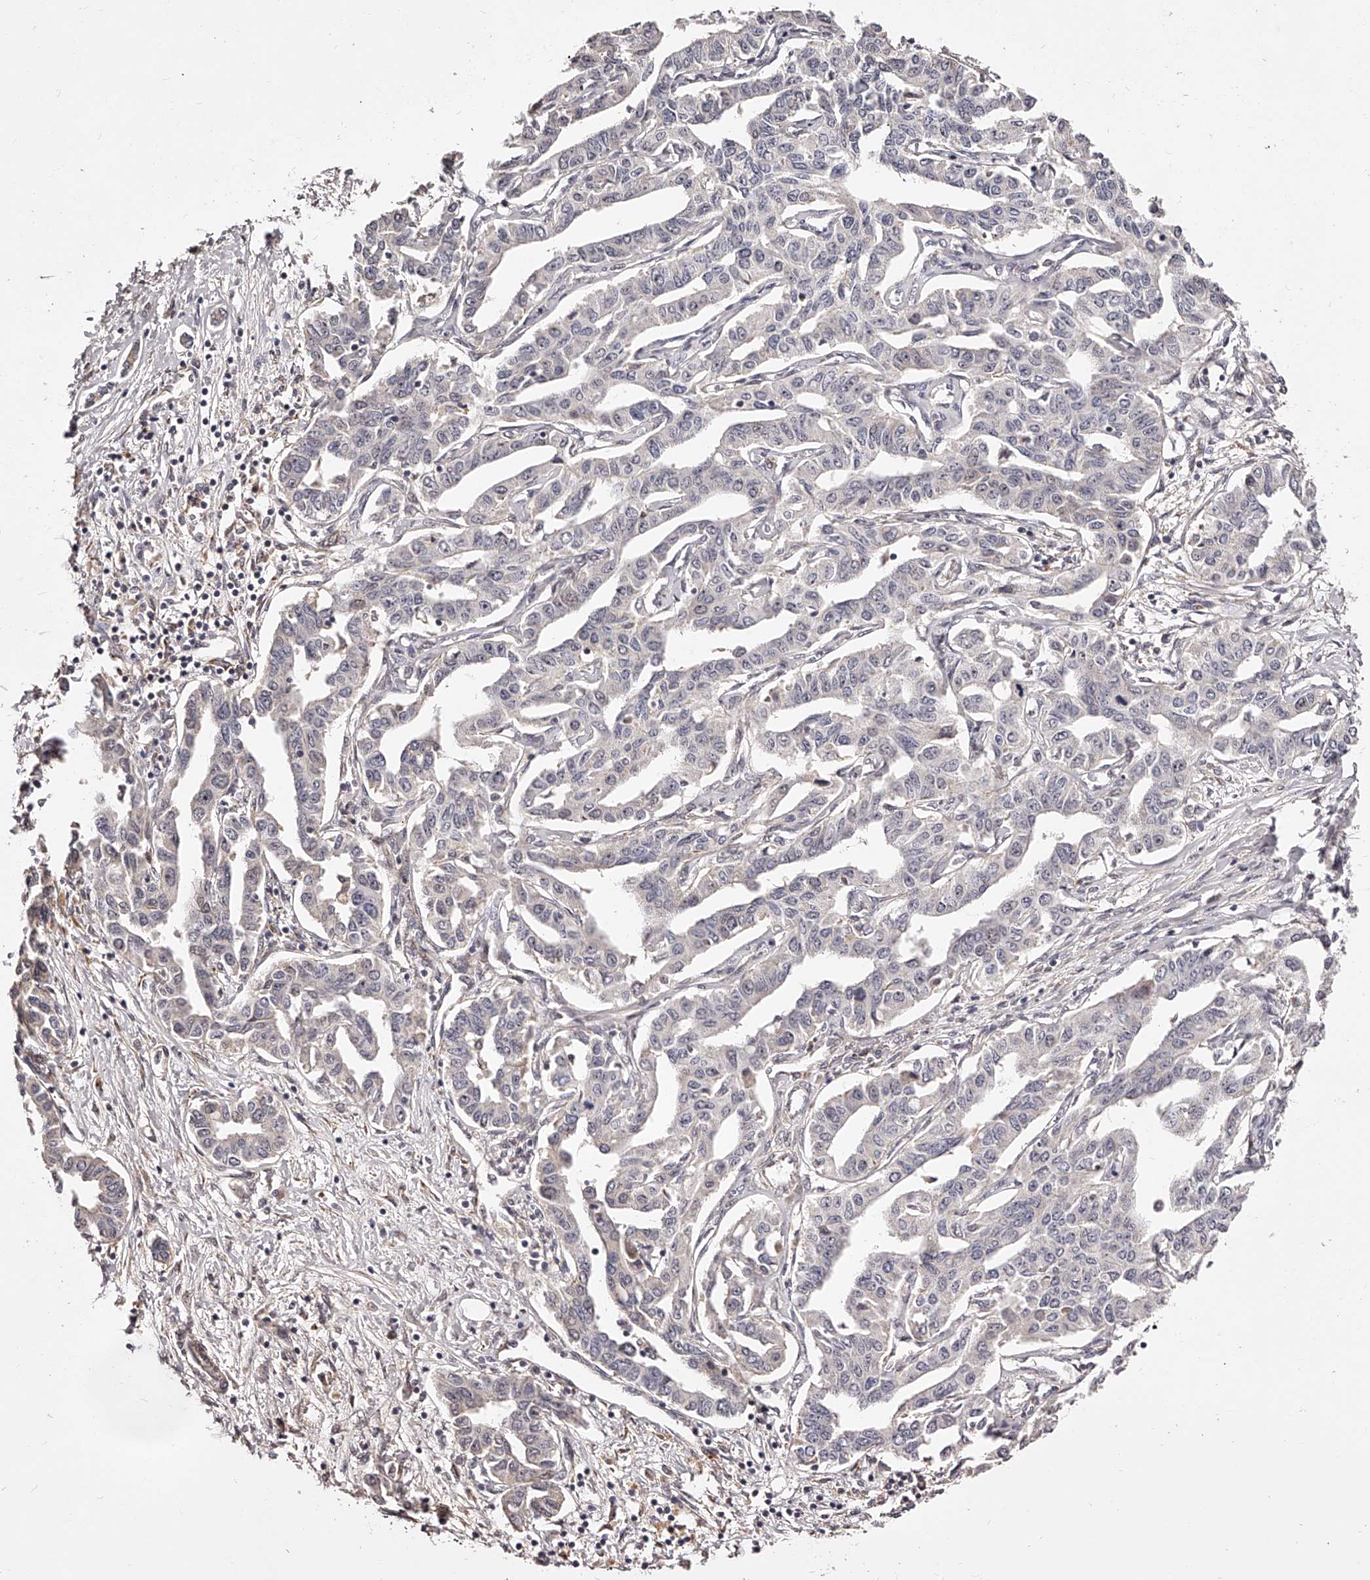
{"staining": {"intensity": "negative", "quantity": "none", "location": "none"}, "tissue": "liver cancer", "cell_type": "Tumor cells", "image_type": "cancer", "snomed": [{"axis": "morphology", "description": "Cholangiocarcinoma"}, {"axis": "topography", "description": "Liver"}], "caption": "The histopathology image reveals no staining of tumor cells in liver cancer (cholangiocarcinoma).", "gene": "ZNF502", "patient": {"sex": "male", "age": 59}}